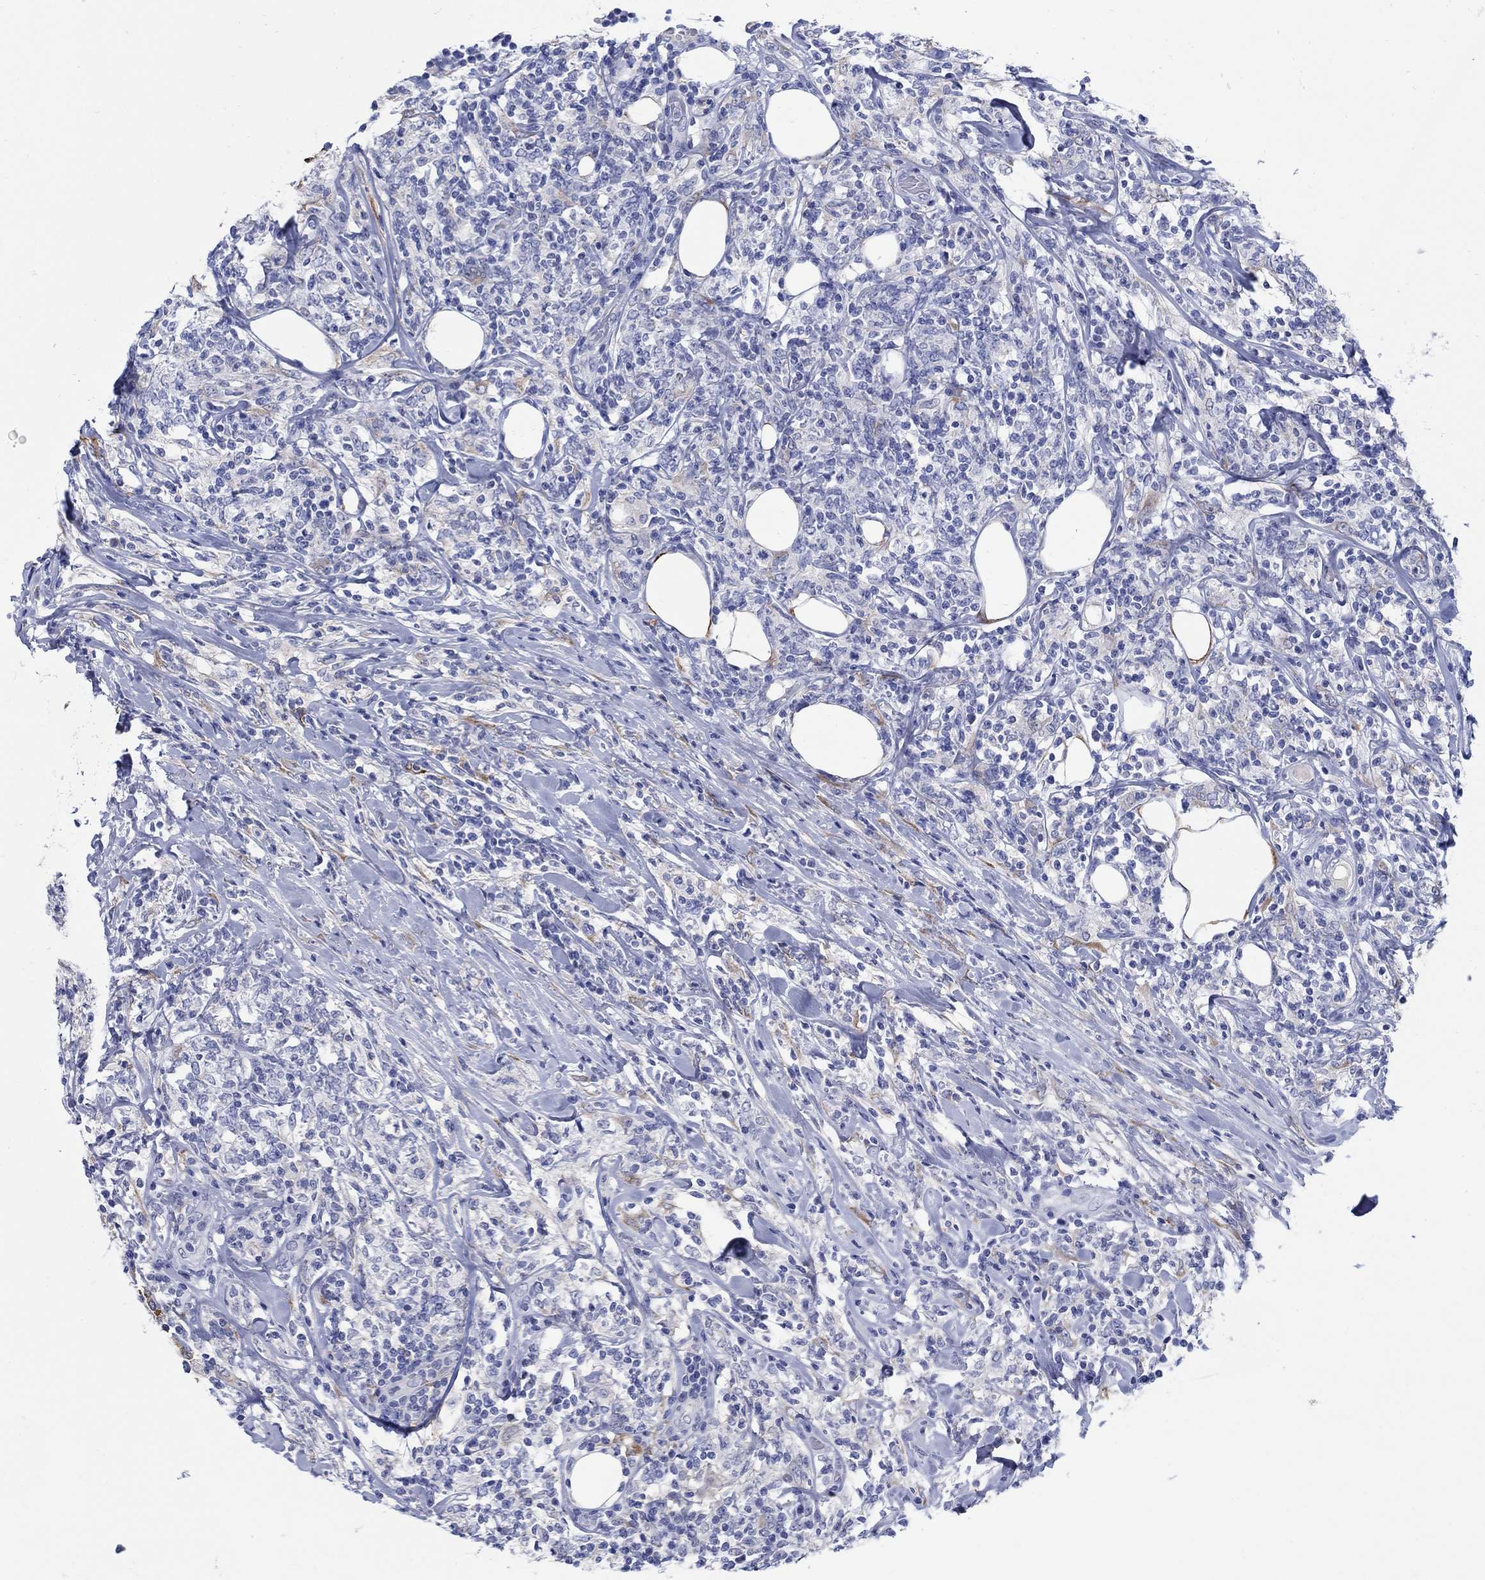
{"staining": {"intensity": "negative", "quantity": "none", "location": "none"}, "tissue": "lymphoma", "cell_type": "Tumor cells", "image_type": "cancer", "snomed": [{"axis": "morphology", "description": "Malignant lymphoma, non-Hodgkin's type, High grade"}, {"axis": "topography", "description": "Lymph node"}], "caption": "IHC photomicrograph of high-grade malignant lymphoma, non-Hodgkin's type stained for a protein (brown), which demonstrates no staining in tumor cells.", "gene": "REEP2", "patient": {"sex": "female", "age": 84}}